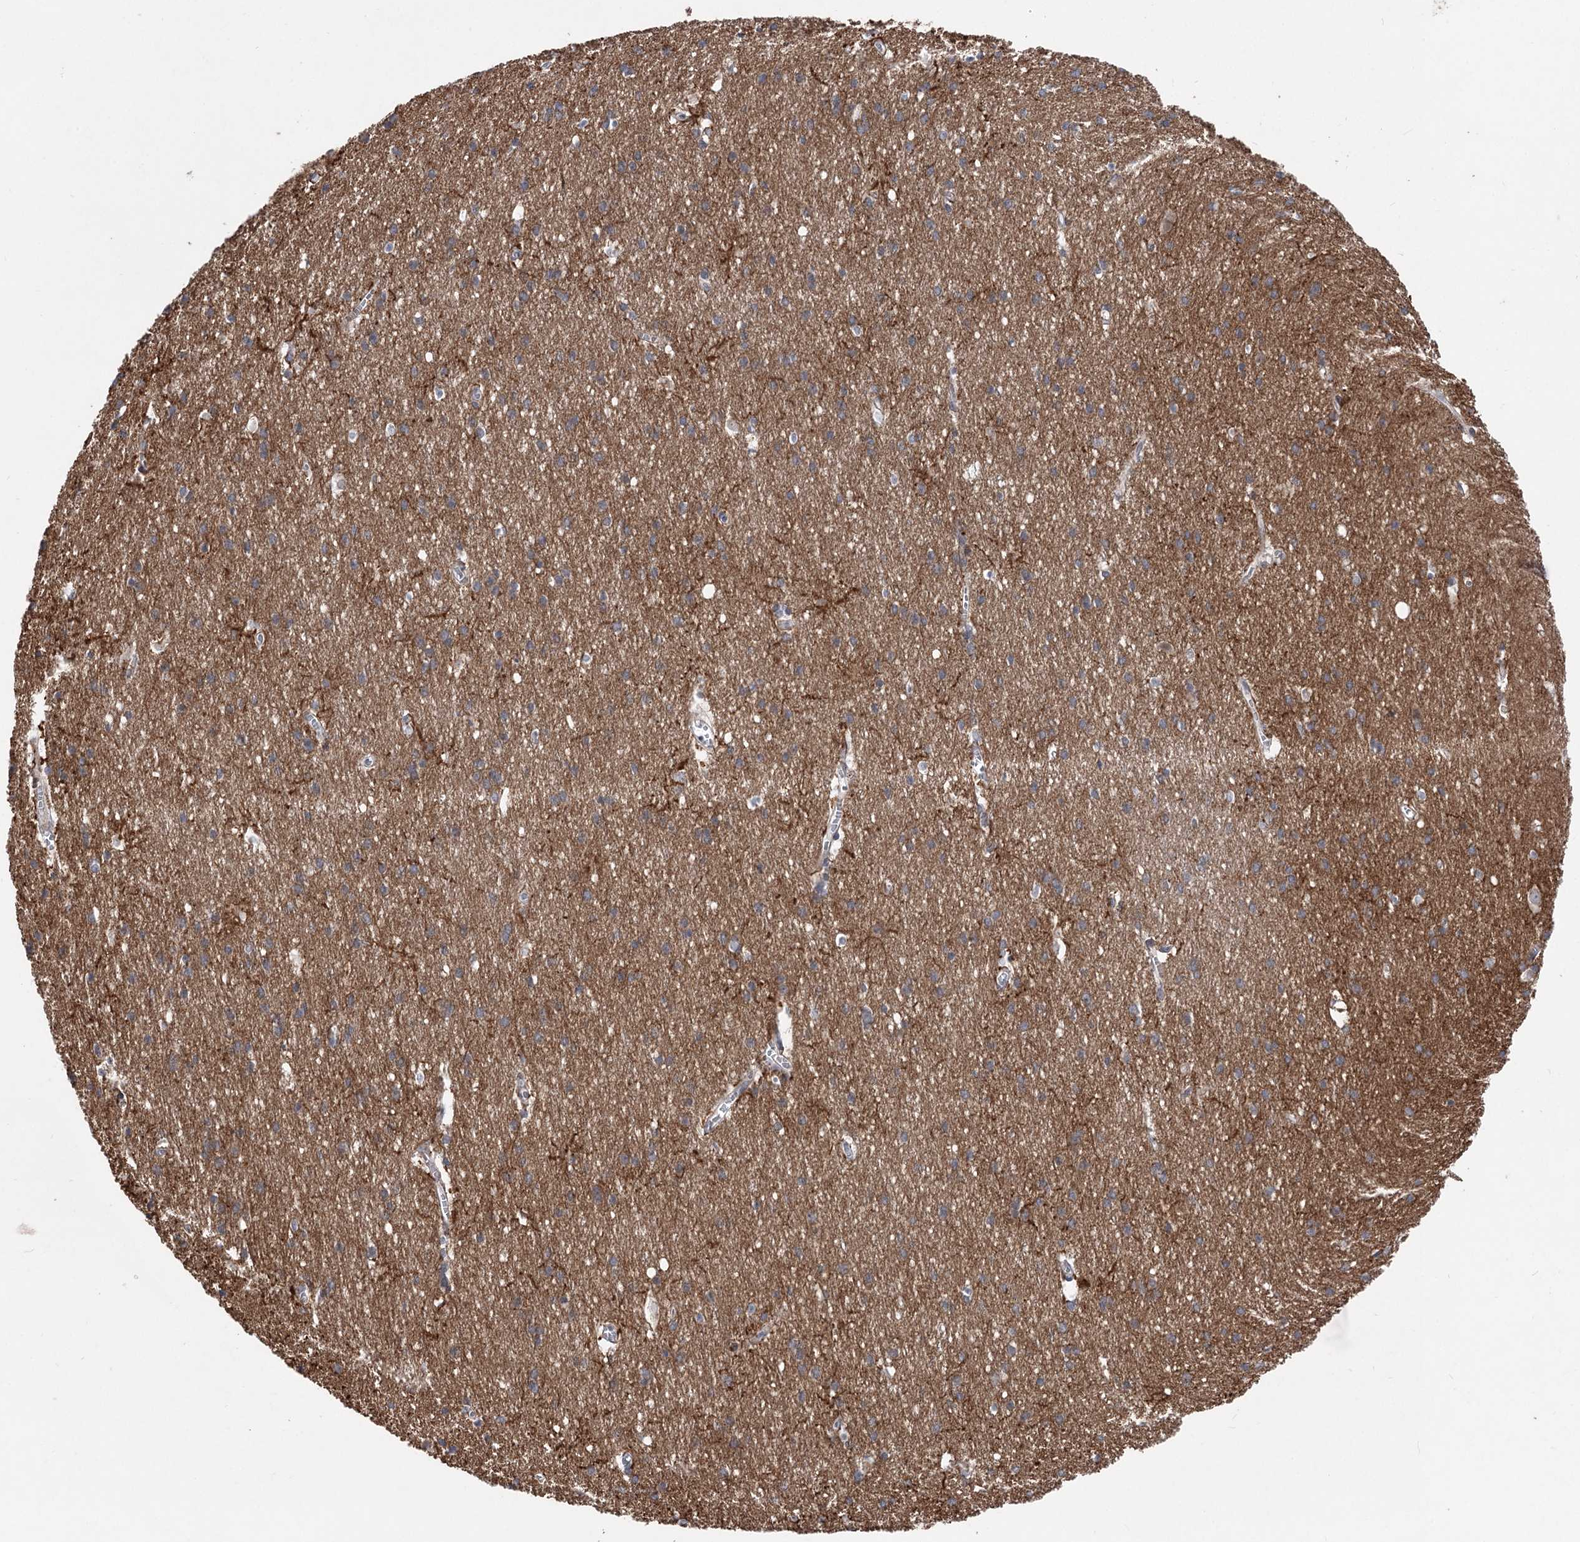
{"staining": {"intensity": "negative", "quantity": "none", "location": "none"}, "tissue": "cerebral cortex", "cell_type": "Endothelial cells", "image_type": "normal", "snomed": [{"axis": "morphology", "description": "Normal tissue, NOS"}, {"axis": "topography", "description": "Cerebral cortex"}], "caption": "The image shows no staining of endothelial cells in benign cerebral cortex. (IHC, brightfield microscopy, high magnification).", "gene": "SCN11A", "patient": {"sex": "male", "age": 54}}